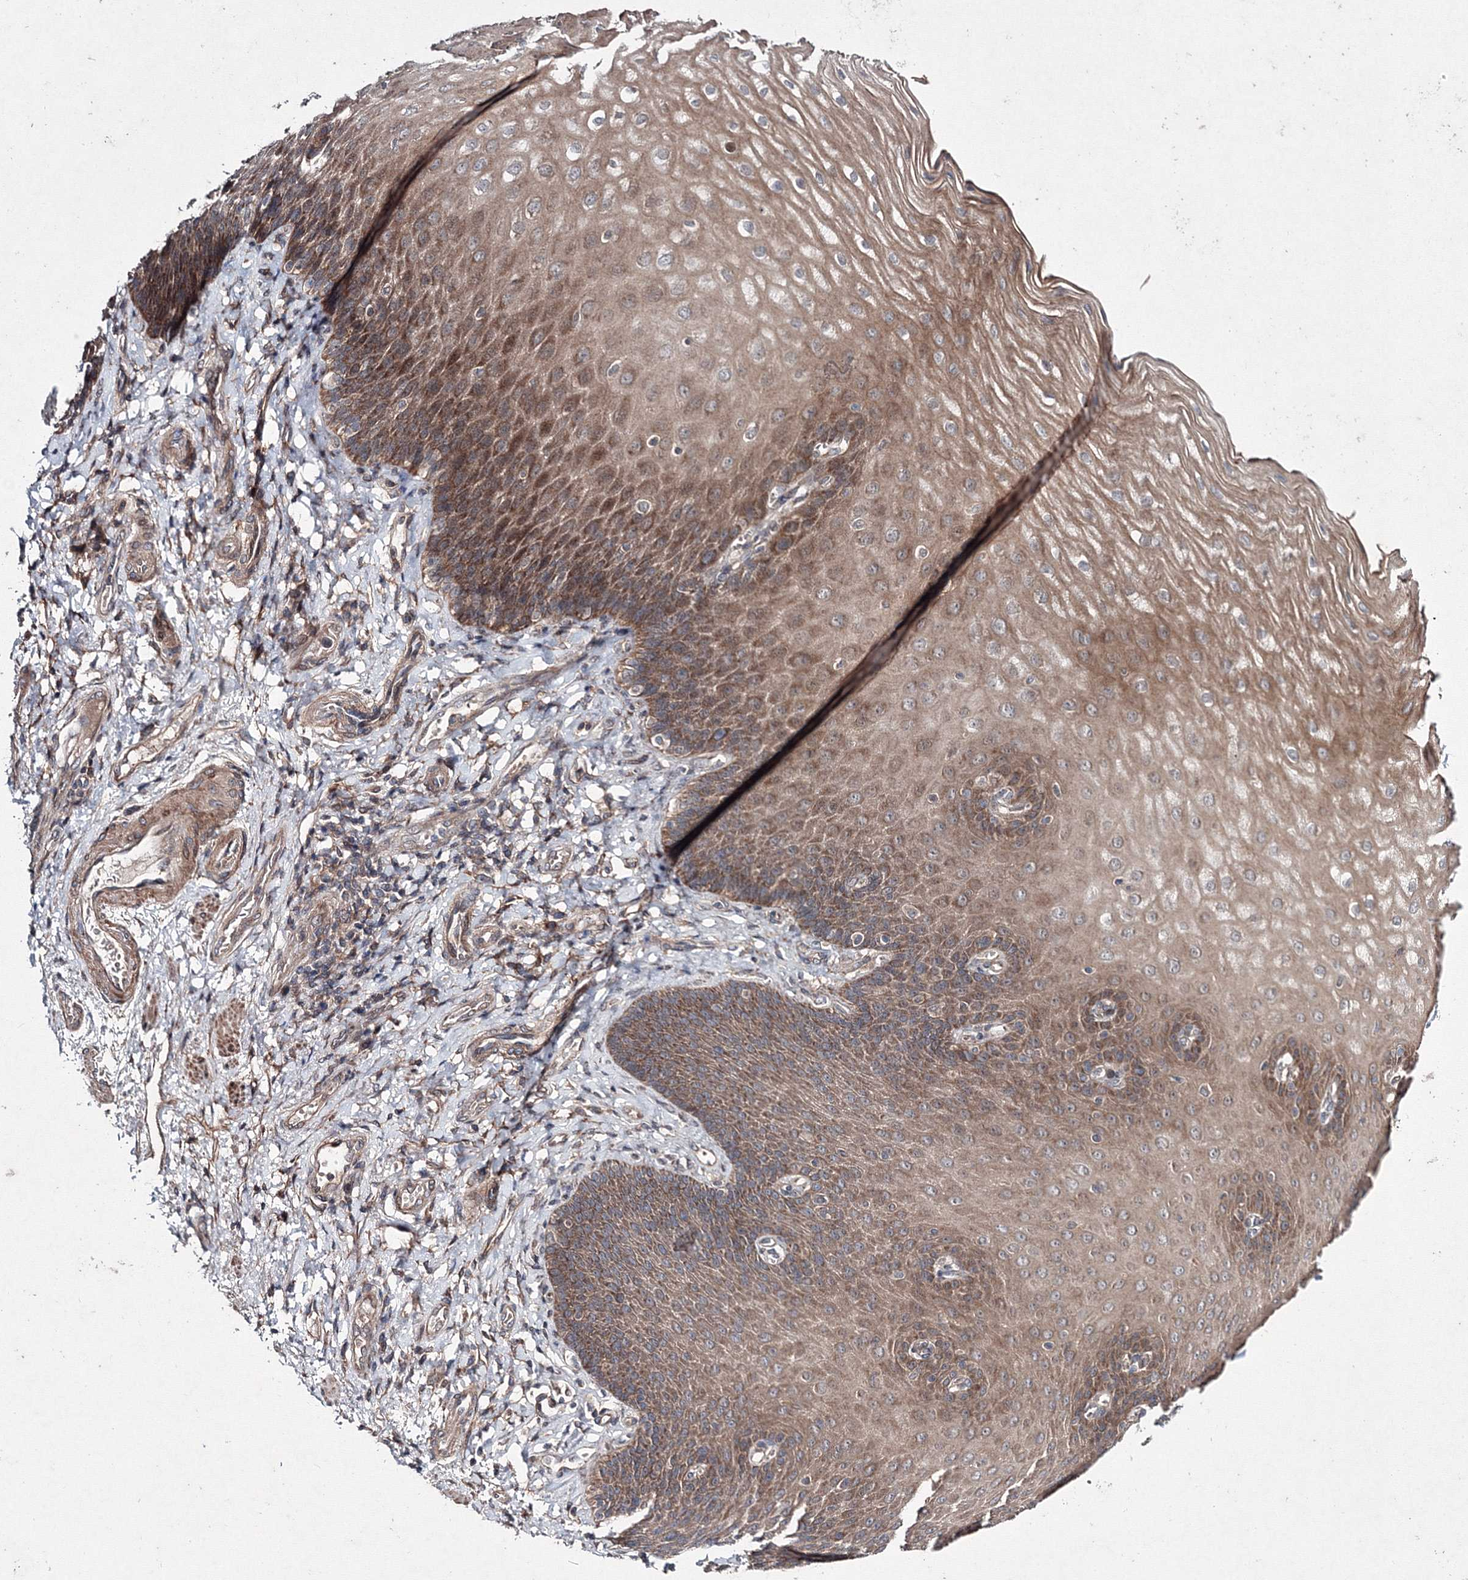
{"staining": {"intensity": "moderate", "quantity": ">75%", "location": "cytoplasmic/membranous"}, "tissue": "esophagus", "cell_type": "Squamous epithelial cells", "image_type": "normal", "snomed": [{"axis": "morphology", "description": "Normal tissue, NOS"}, {"axis": "topography", "description": "Esophagus"}], "caption": "IHC of normal esophagus exhibits medium levels of moderate cytoplasmic/membranous positivity in approximately >75% of squamous epithelial cells.", "gene": "RANBP3L", "patient": {"sex": "male", "age": 54}}